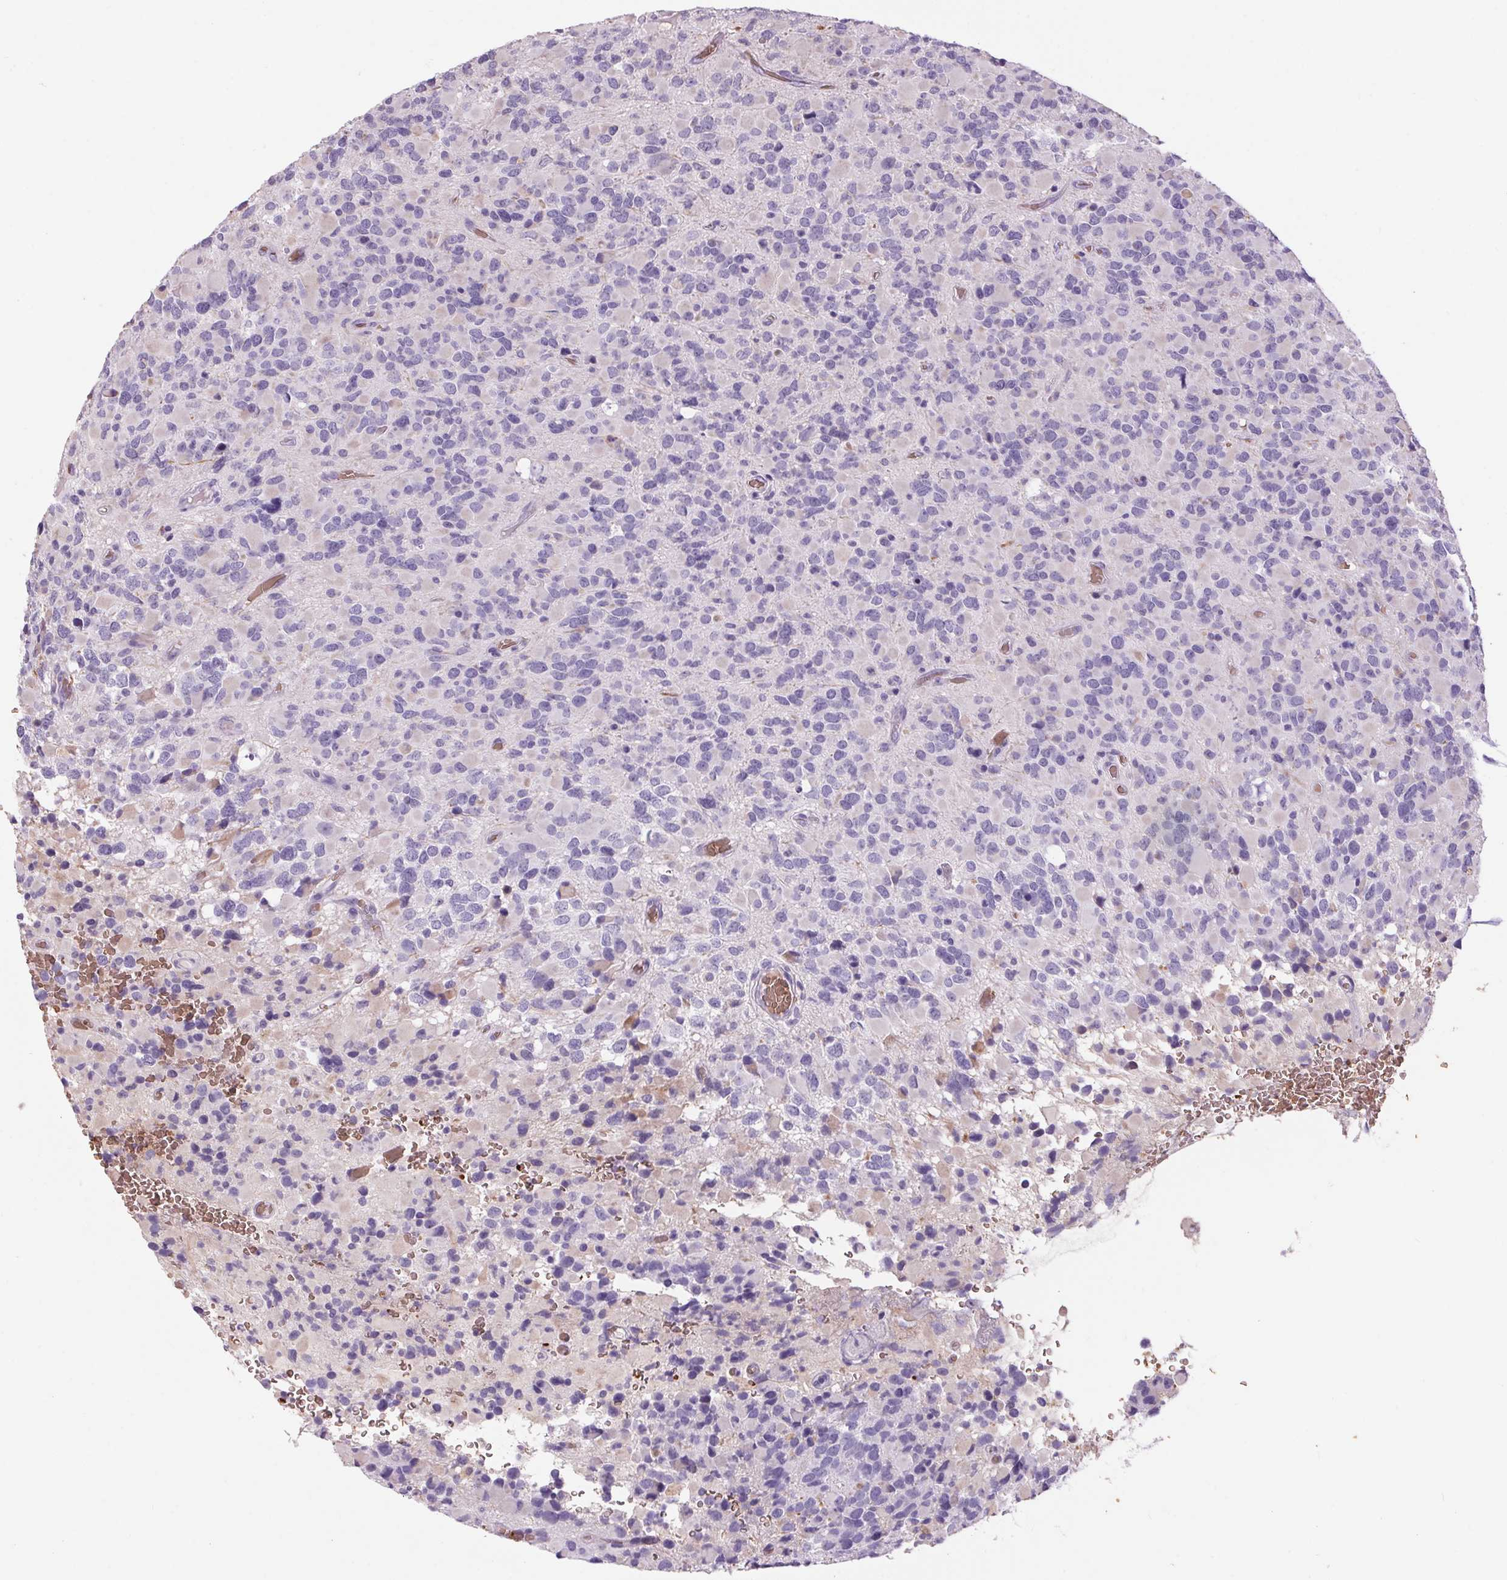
{"staining": {"intensity": "negative", "quantity": "none", "location": "none"}, "tissue": "glioma", "cell_type": "Tumor cells", "image_type": "cancer", "snomed": [{"axis": "morphology", "description": "Glioma, malignant, High grade"}, {"axis": "topography", "description": "Brain"}], "caption": "Immunohistochemistry image of glioma stained for a protein (brown), which displays no expression in tumor cells.", "gene": "HBQ1", "patient": {"sex": "female", "age": 40}}